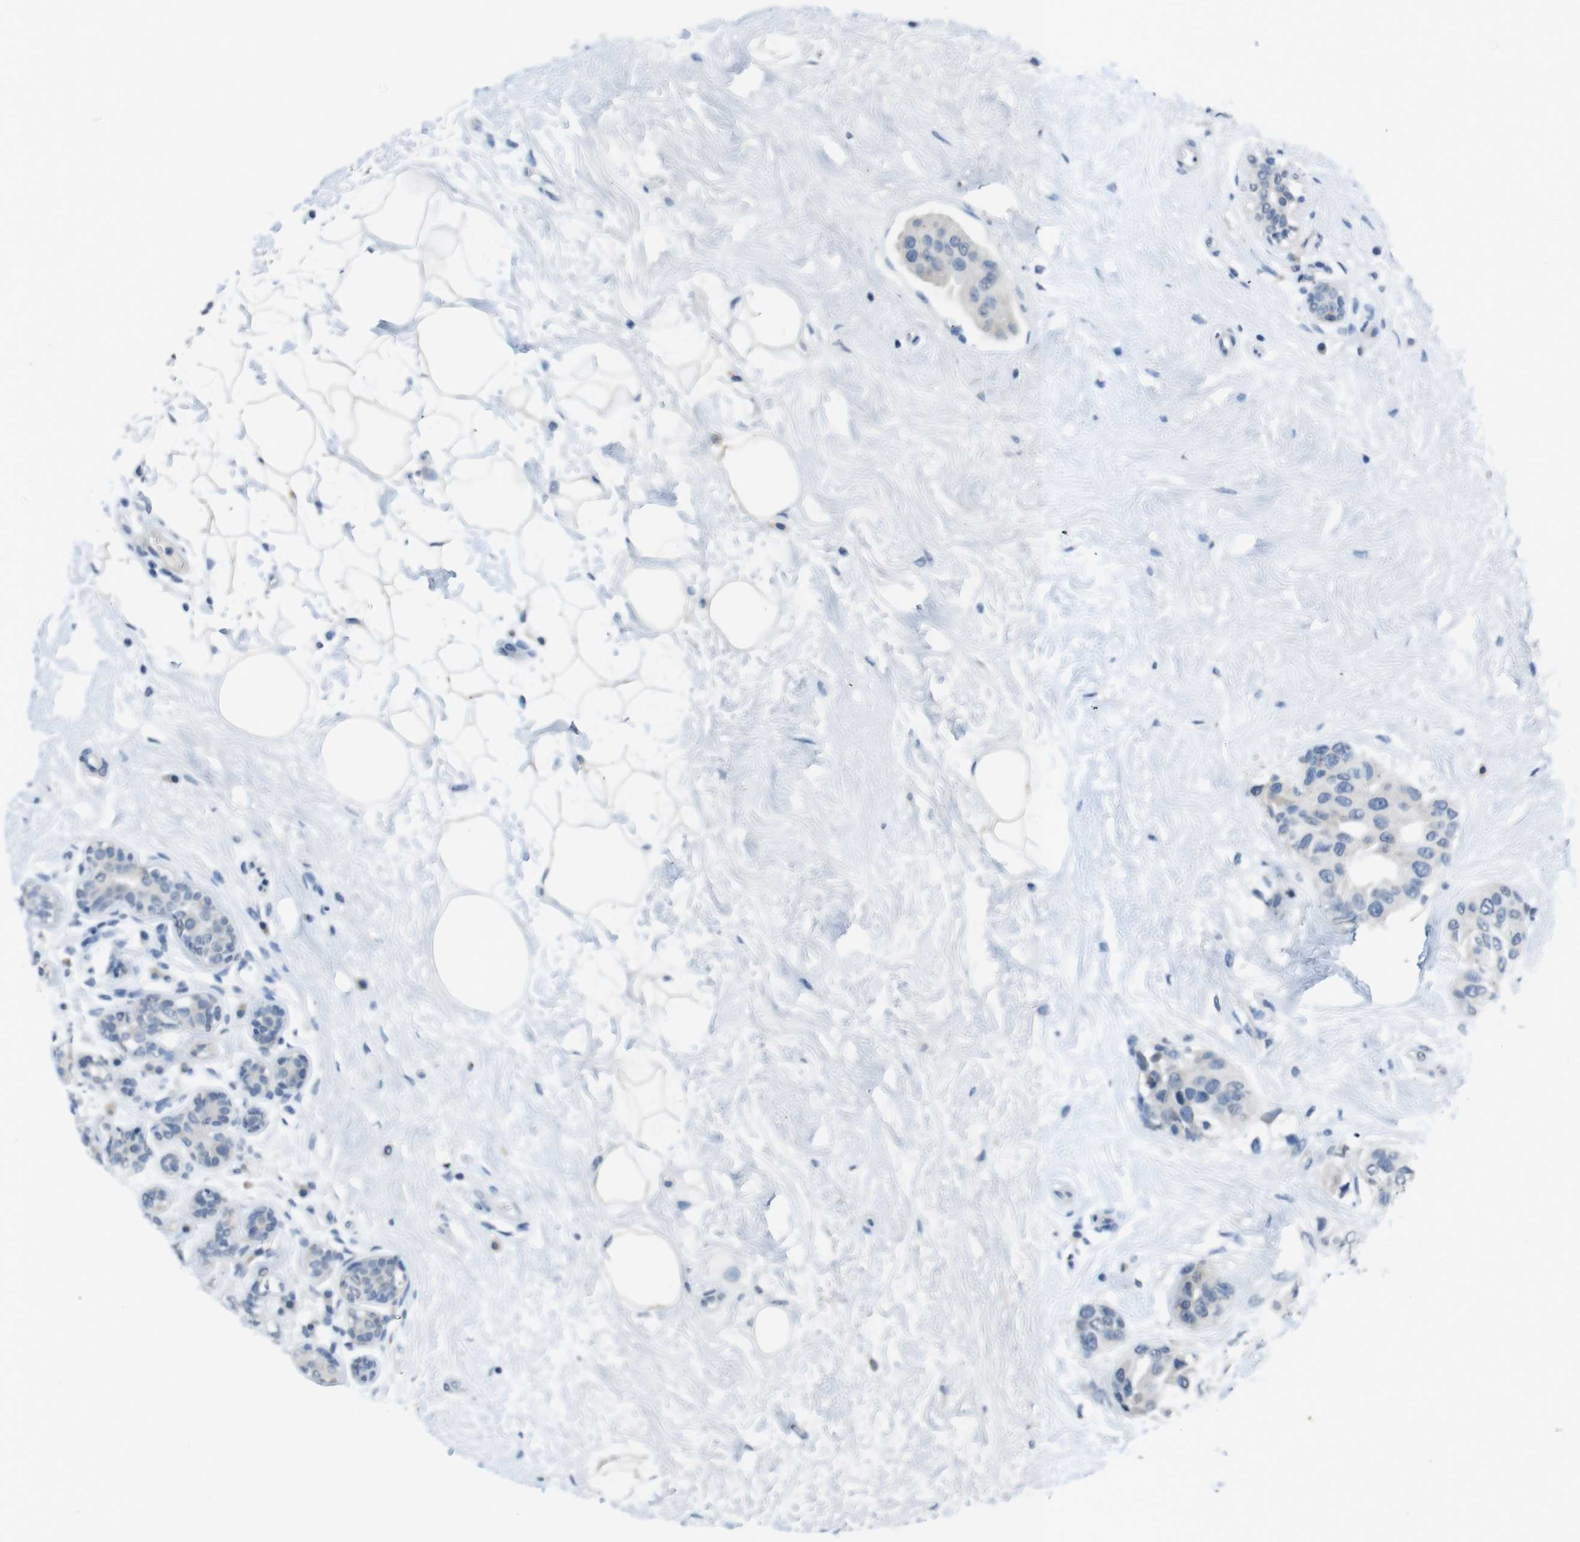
{"staining": {"intensity": "negative", "quantity": "none", "location": "none"}, "tissue": "breast cancer", "cell_type": "Tumor cells", "image_type": "cancer", "snomed": [{"axis": "morphology", "description": "Normal tissue, NOS"}, {"axis": "morphology", "description": "Duct carcinoma"}, {"axis": "topography", "description": "Breast"}], "caption": "Immunohistochemistry (IHC) of breast cancer (invasive ductal carcinoma) exhibits no expression in tumor cells. (Immunohistochemistry (IHC), brightfield microscopy, high magnification).", "gene": "STBD1", "patient": {"sex": "female", "age": 39}}